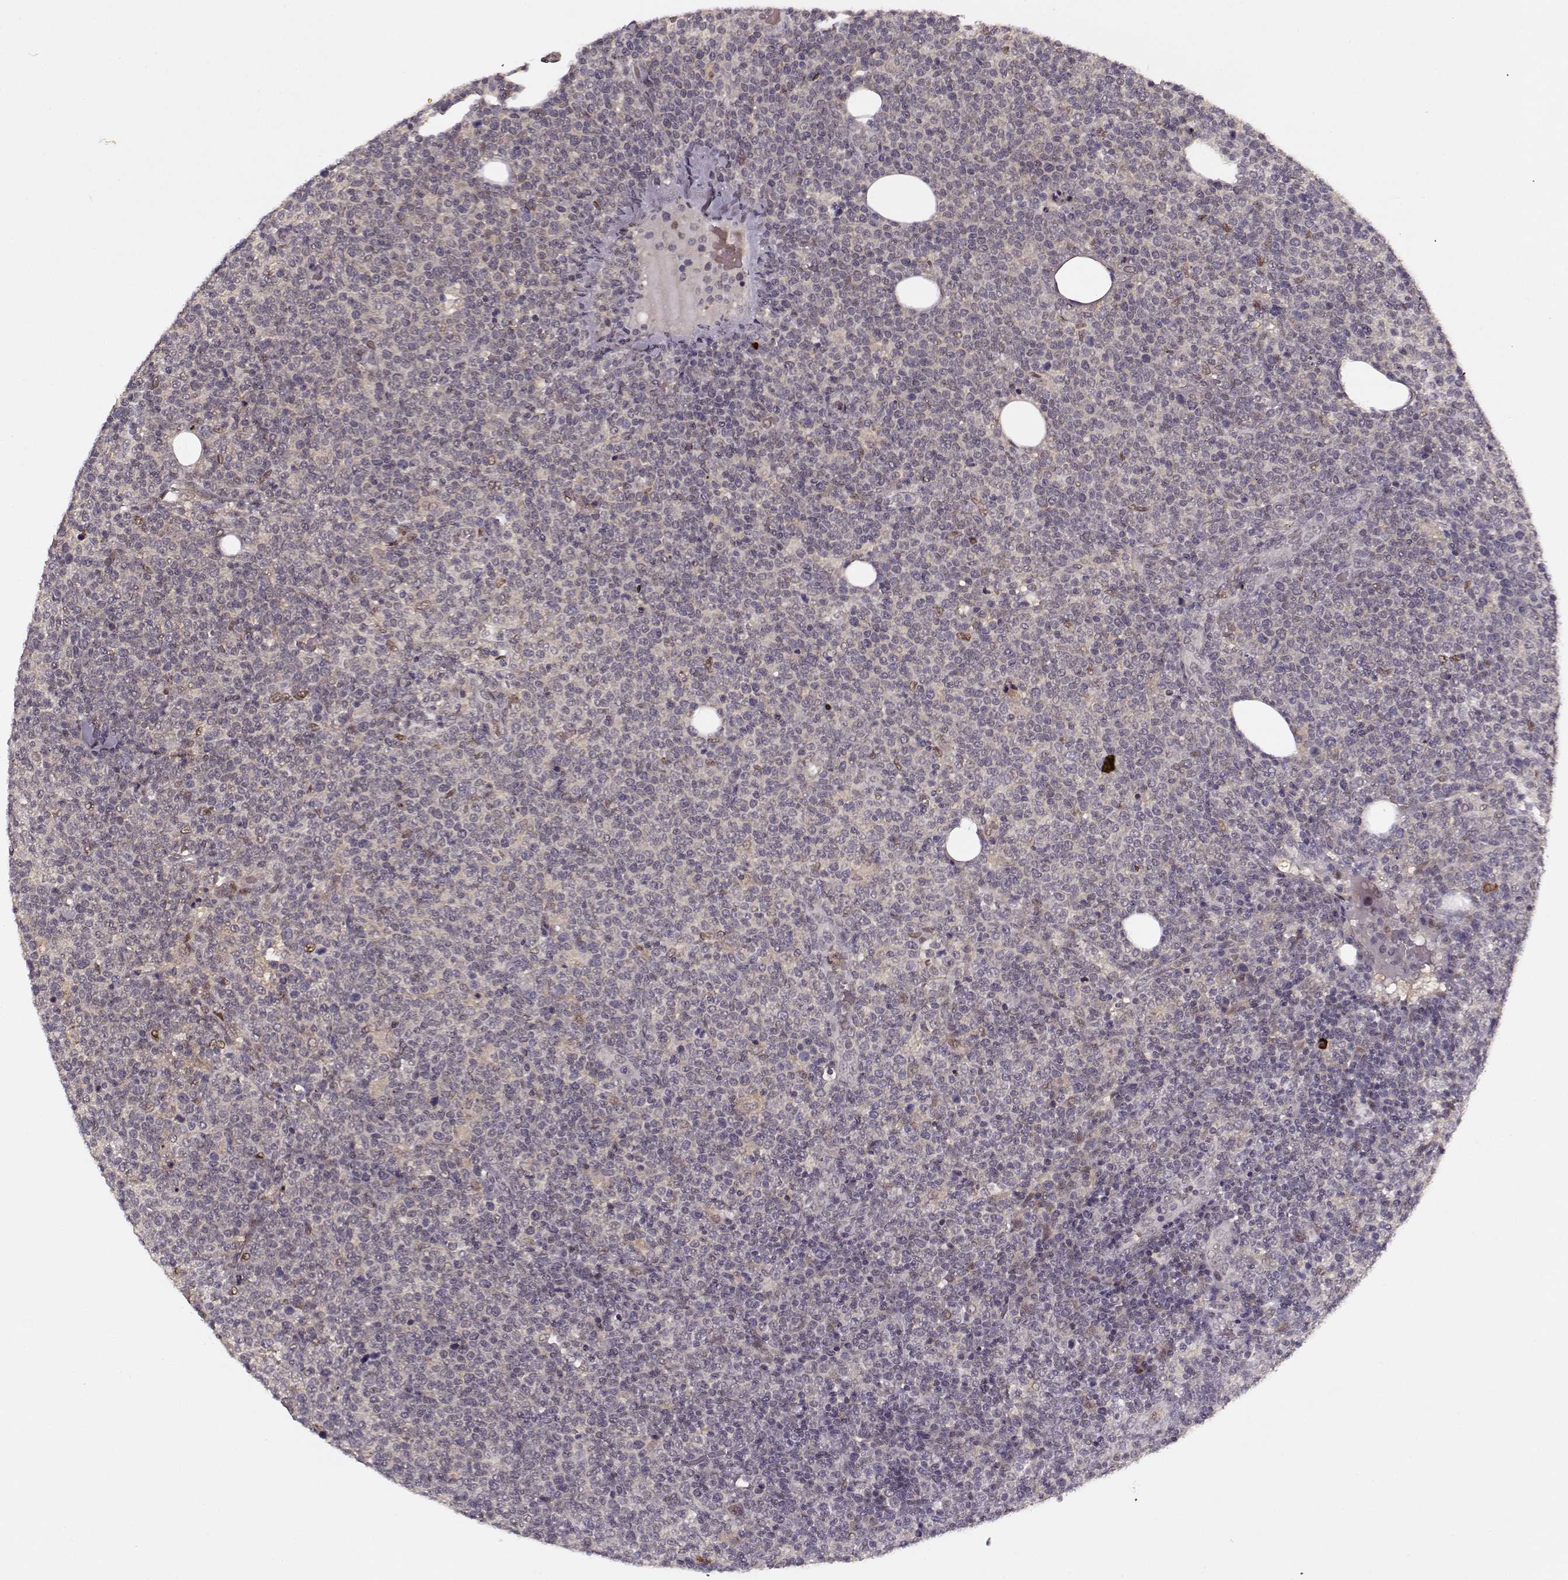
{"staining": {"intensity": "negative", "quantity": "none", "location": "none"}, "tissue": "lymphoma", "cell_type": "Tumor cells", "image_type": "cancer", "snomed": [{"axis": "morphology", "description": "Malignant lymphoma, non-Hodgkin's type, High grade"}, {"axis": "topography", "description": "Lymph node"}], "caption": "Histopathology image shows no protein expression in tumor cells of high-grade malignant lymphoma, non-Hodgkin's type tissue.", "gene": "DENND4B", "patient": {"sex": "male", "age": 61}}